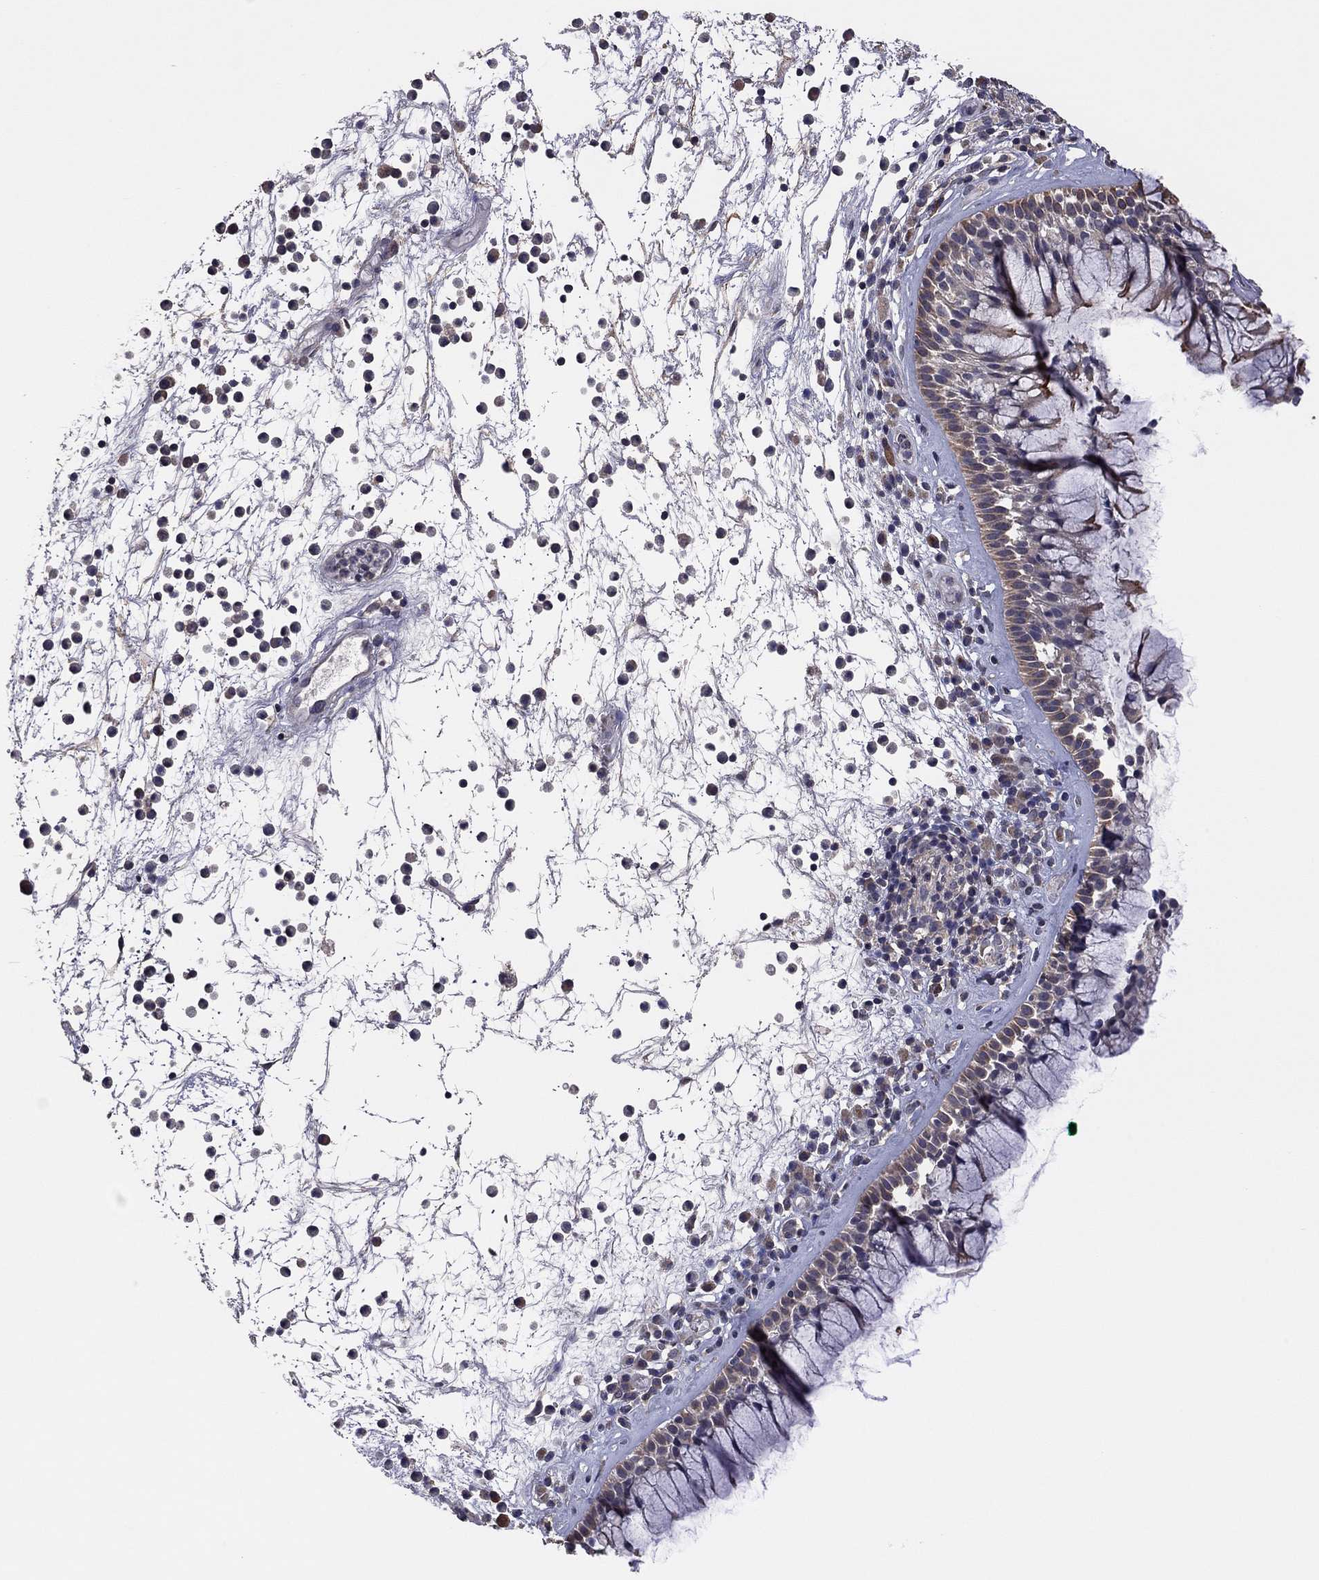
{"staining": {"intensity": "moderate", "quantity": "<25%", "location": "cytoplasmic/membranous"}, "tissue": "nasopharynx", "cell_type": "Respiratory epithelial cells", "image_type": "normal", "snomed": [{"axis": "morphology", "description": "Normal tissue, NOS"}, {"axis": "topography", "description": "Nasopharynx"}], "caption": "This is an image of immunohistochemistry (IHC) staining of unremarkable nasopharynx, which shows moderate staining in the cytoplasmic/membranous of respiratory epithelial cells.", "gene": "TSNARE1", "patient": {"sex": "male", "age": 77}}